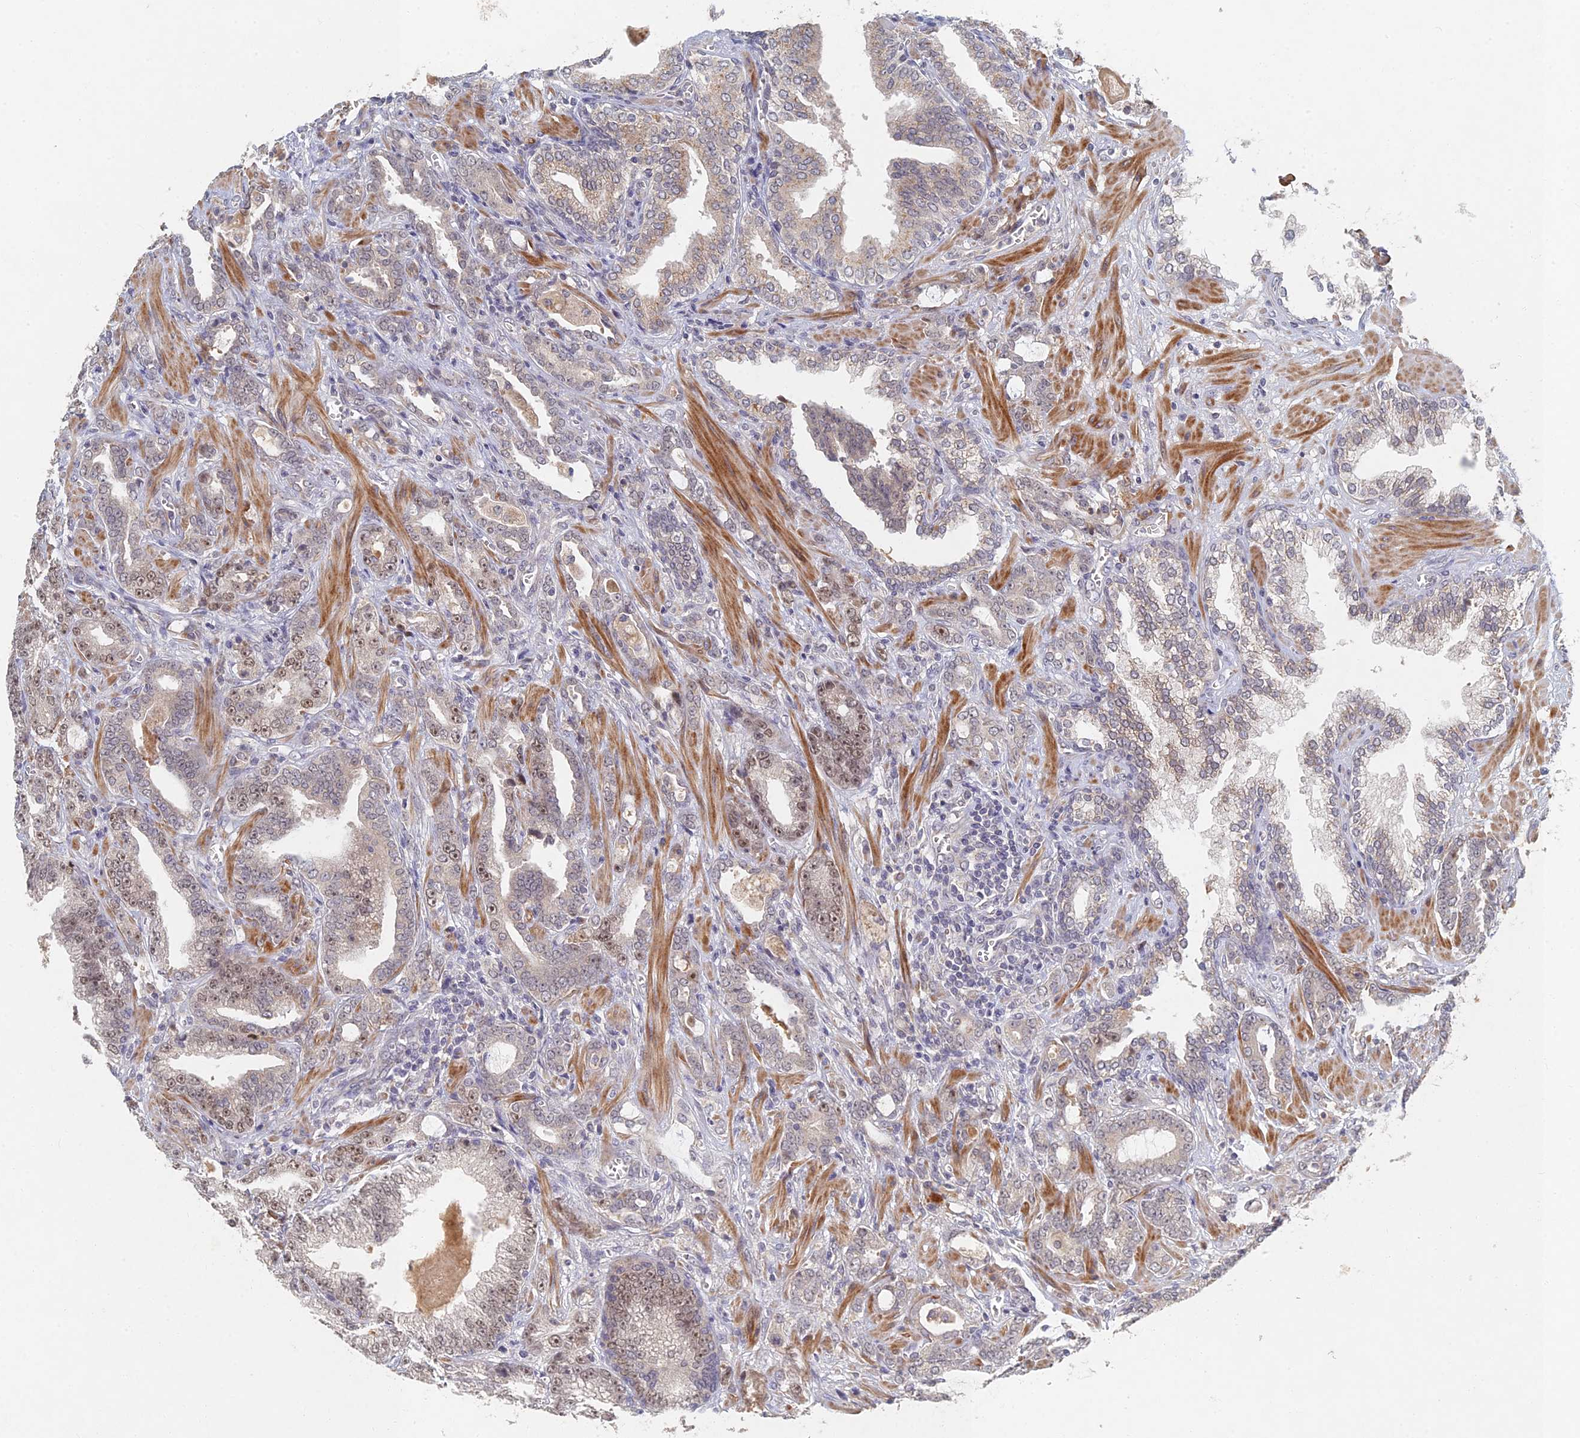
{"staining": {"intensity": "moderate", "quantity": "<25%", "location": "nuclear"}, "tissue": "prostate cancer", "cell_type": "Tumor cells", "image_type": "cancer", "snomed": [{"axis": "morphology", "description": "Adenocarcinoma, High grade"}, {"axis": "topography", "description": "Prostate and seminal vesicle, NOS"}], "caption": "A micrograph showing moderate nuclear expression in about <25% of tumor cells in prostate high-grade adenocarcinoma, as visualized by brown immunohistochemical staining.", "gene": "GNA15", "patient": {"sex": "male", "age": 67}}